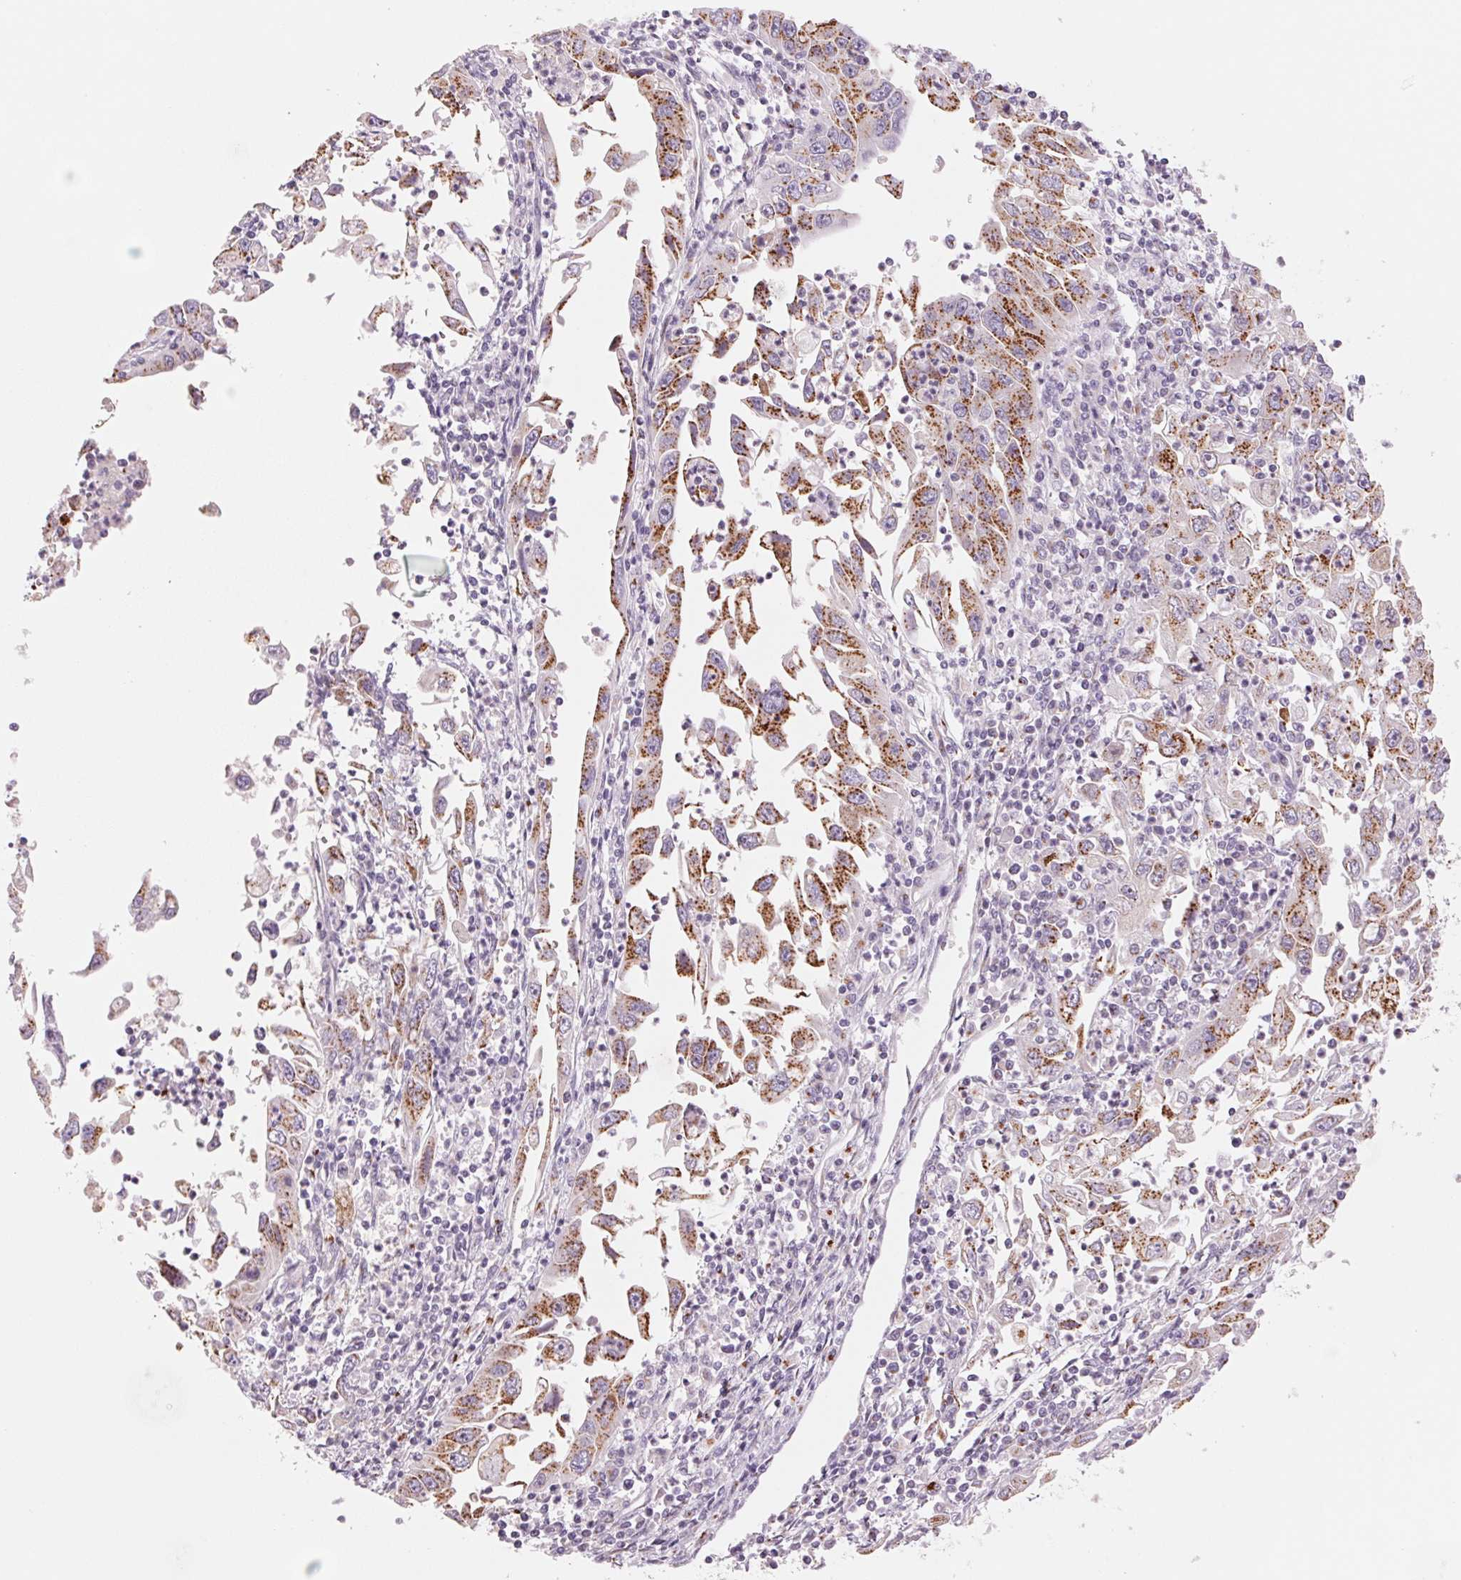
{"staining": {"intensity": "moderate", "quantity": ">75%", "location": "cytoplasmic/membranous"}, "tissue": "endometrial cancer", "cell_type": "Tumor cells", "image_type": "cancer", "snomed": [{"axis": "morphology", "description": "Adenocarcinoma, NOS"}, {"axis": "topography", "description": "Uterus"}], "caption": "A histopathology image showing moderate cytoplasmic/membranous expression in about >75% of tumor cells in endometrial adenocarcinoma, as visualized by brown immunohistochemical staining.", "gene": "GALNT7", "patient": {"sex": "female", "age": 62}}